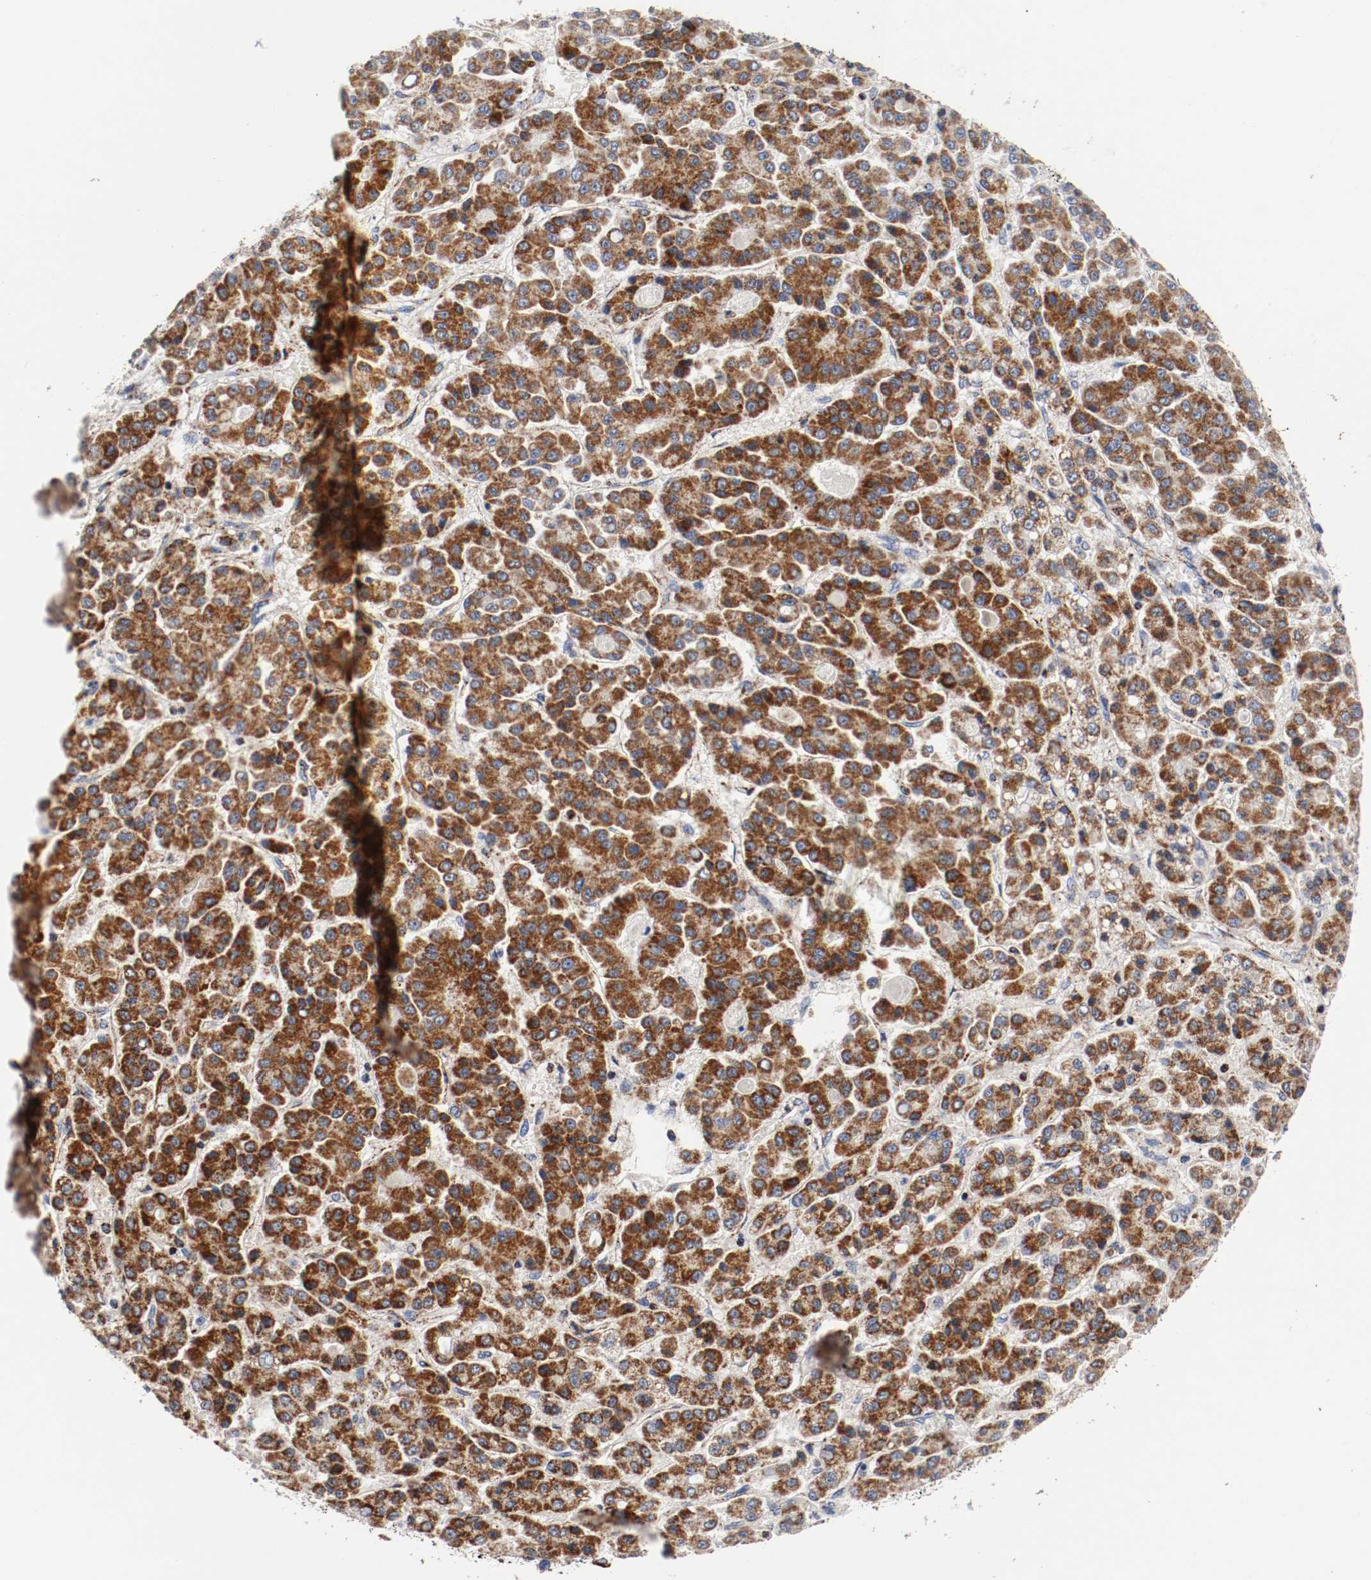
{"staining": {"intensity": "strong", "quantity": ">75%", "location": "cytoplasmic/membranous"}, "tissue": "liver cancer", "cell_type": "Tumor cells", "image_type": "cancer", "snomed": [{"axis": "morphology", "description": "Carcinoma, Hepatocellular, NOS"}, {"axis": "topography", "description": "Liver"}], "caption": "Immunohistochemical staining of human liver hepatocellular carcinoma demonstrates high levels of strong cytoplasmic/membranous positivity in approximately >75% of tumor cells.", "gene": "TUBD1", "patient": {"sex": "male", "age": 70}}